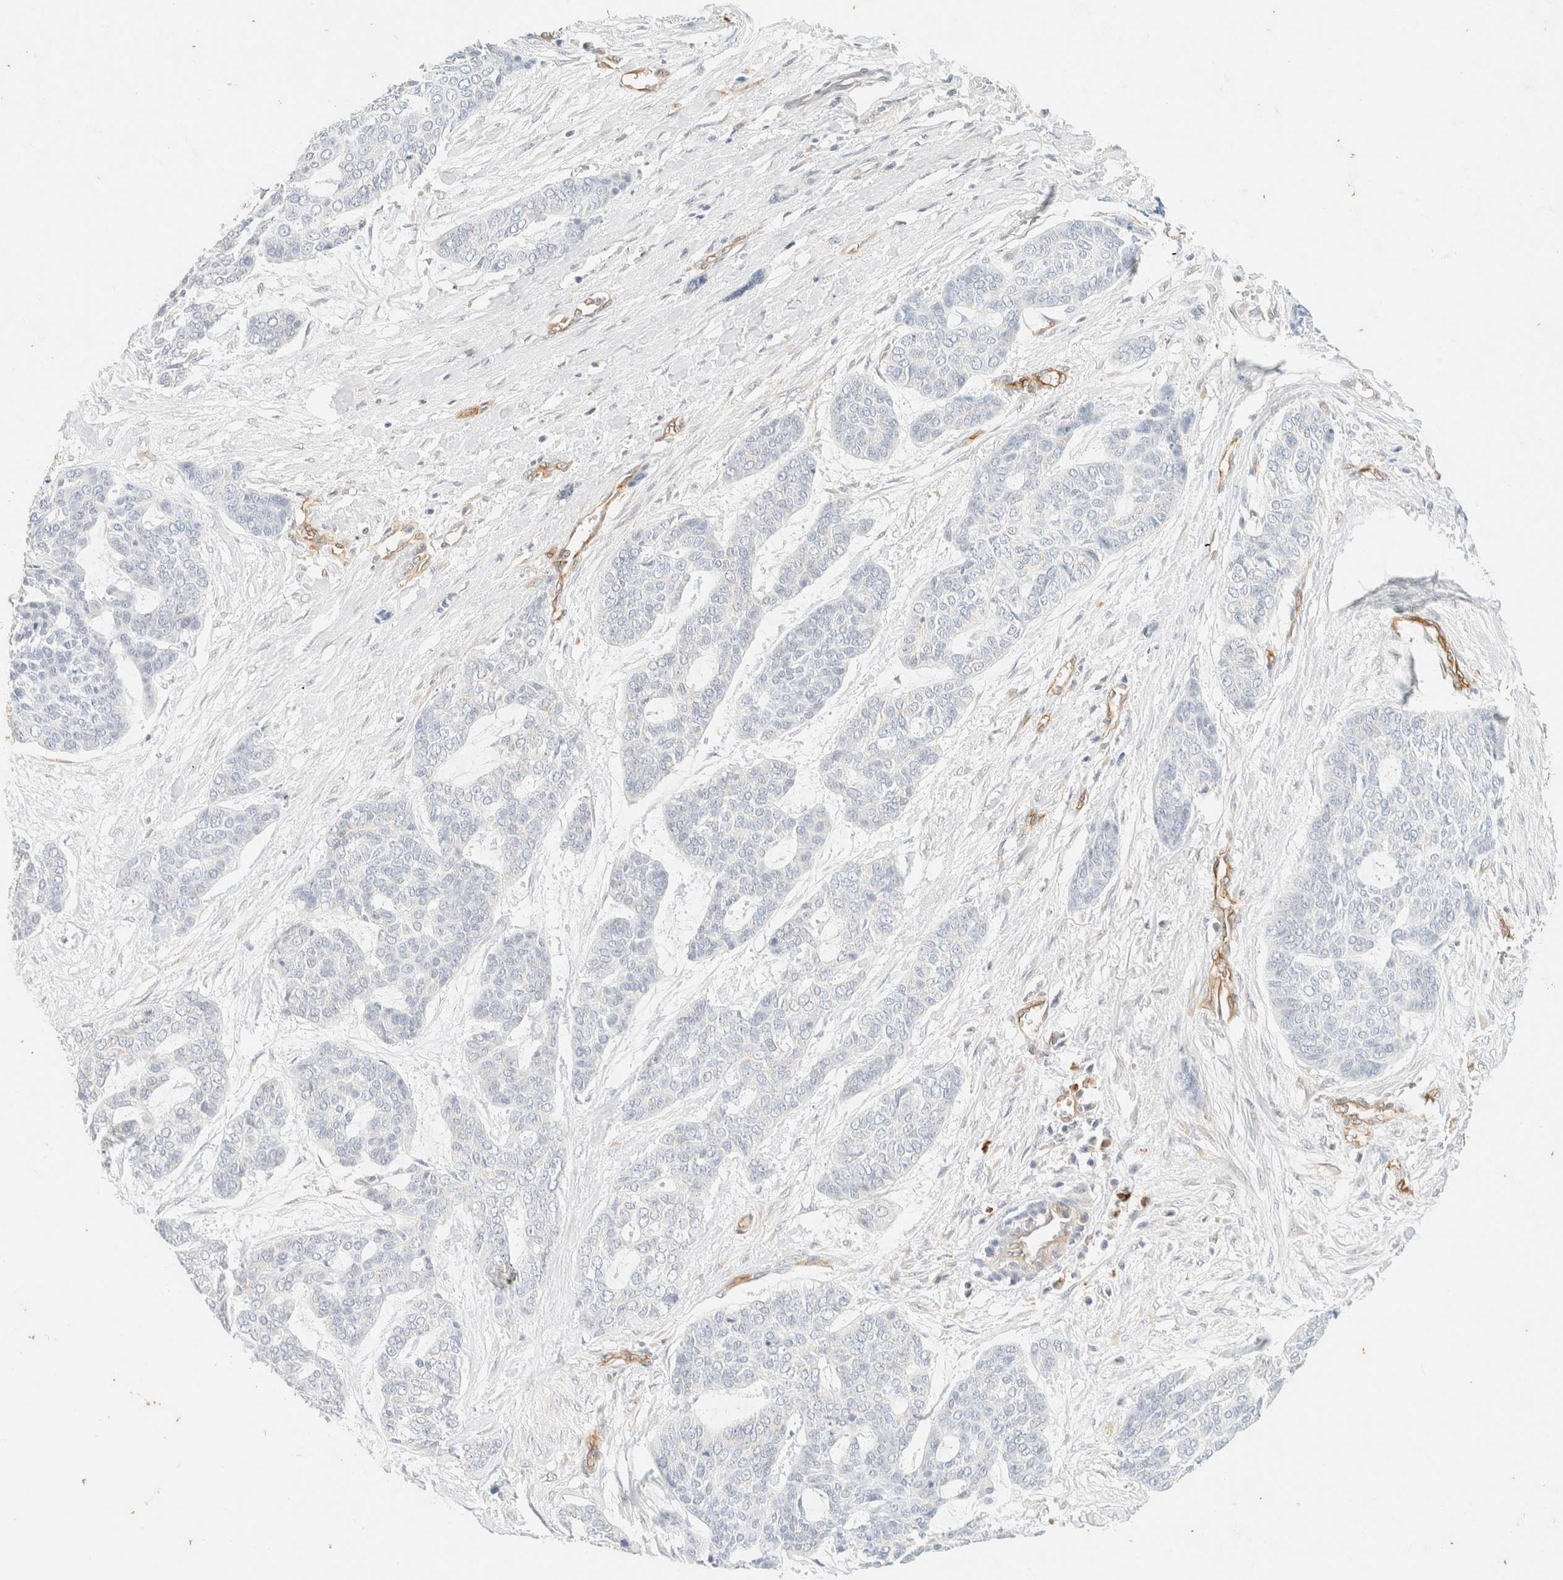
{"staining": {"intensity": "negative", "quantity": "none", "location": "none"}, "tissue": "skin cancer", "cell_type": "Tumor cells", "image_type": "cancer", "snomed": [{"axis": "morphology", "description": "Basal cell carcinoma"}, {"axis": "topography", "description": "Skin"}], "caption": "Tumor cells are negative for brown protein staining in basal cell carcinoma (skin).", "gene": "FHOD1", "patient": {"sex": "female", "age": 64}}